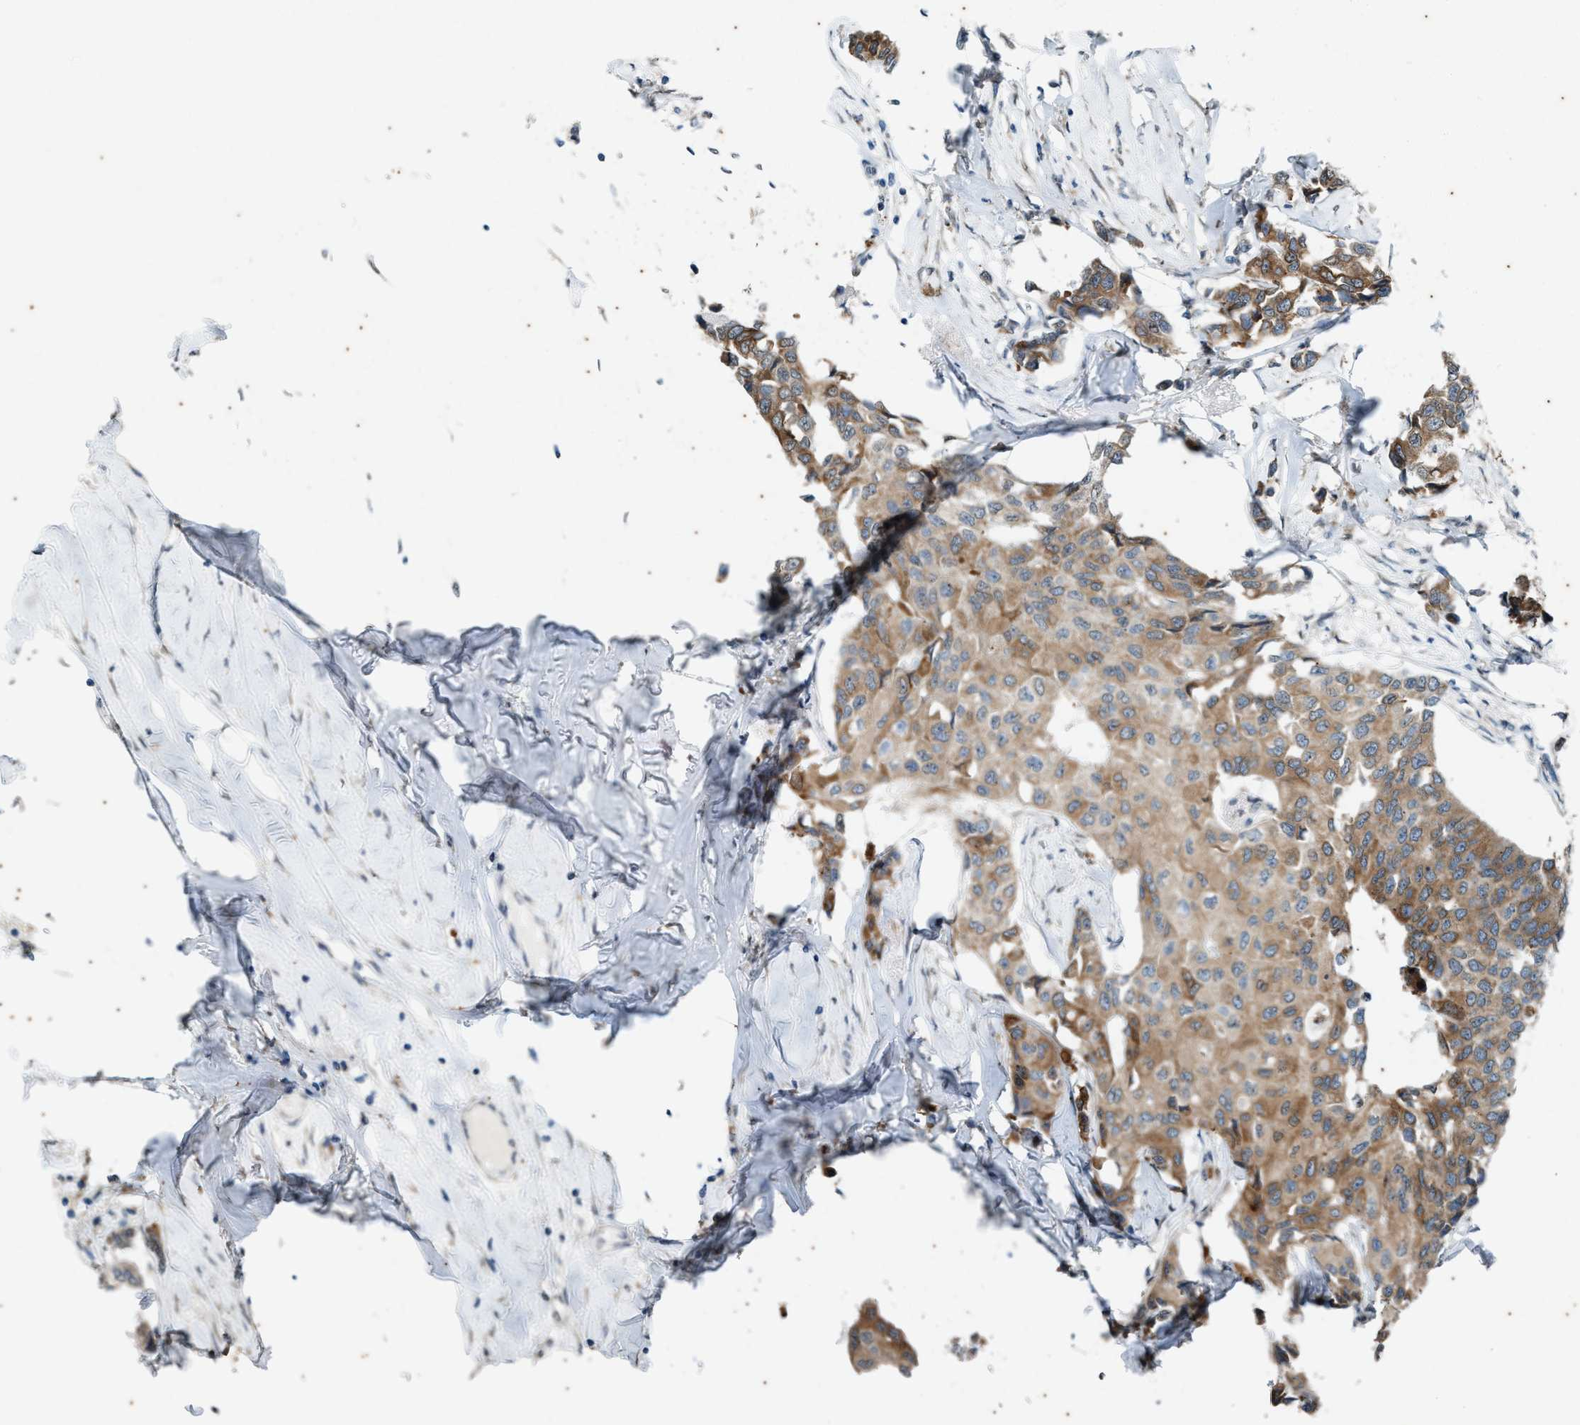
{"staining": {"intensity": "moderate", "quantity": ">75%", "location": "cytoplasmic/membranous"}, "tissue": "breast cancer", "cell_type": "Tumor cells", "image_type": "cancer", "snomed": [{"axis": "morphology", "description": "Duct carcinoma"}, {"axis": "topography", "description": "Breast"}], "caption": "DAB immunohistochemical staining of breast invasive ductal carcinoma exhibits moderate cytoplasmic/membranous protein expression in about >75% of tumor cells.", "gene": "CHPF2", "patient": {"sex": "female", "age": 80}}